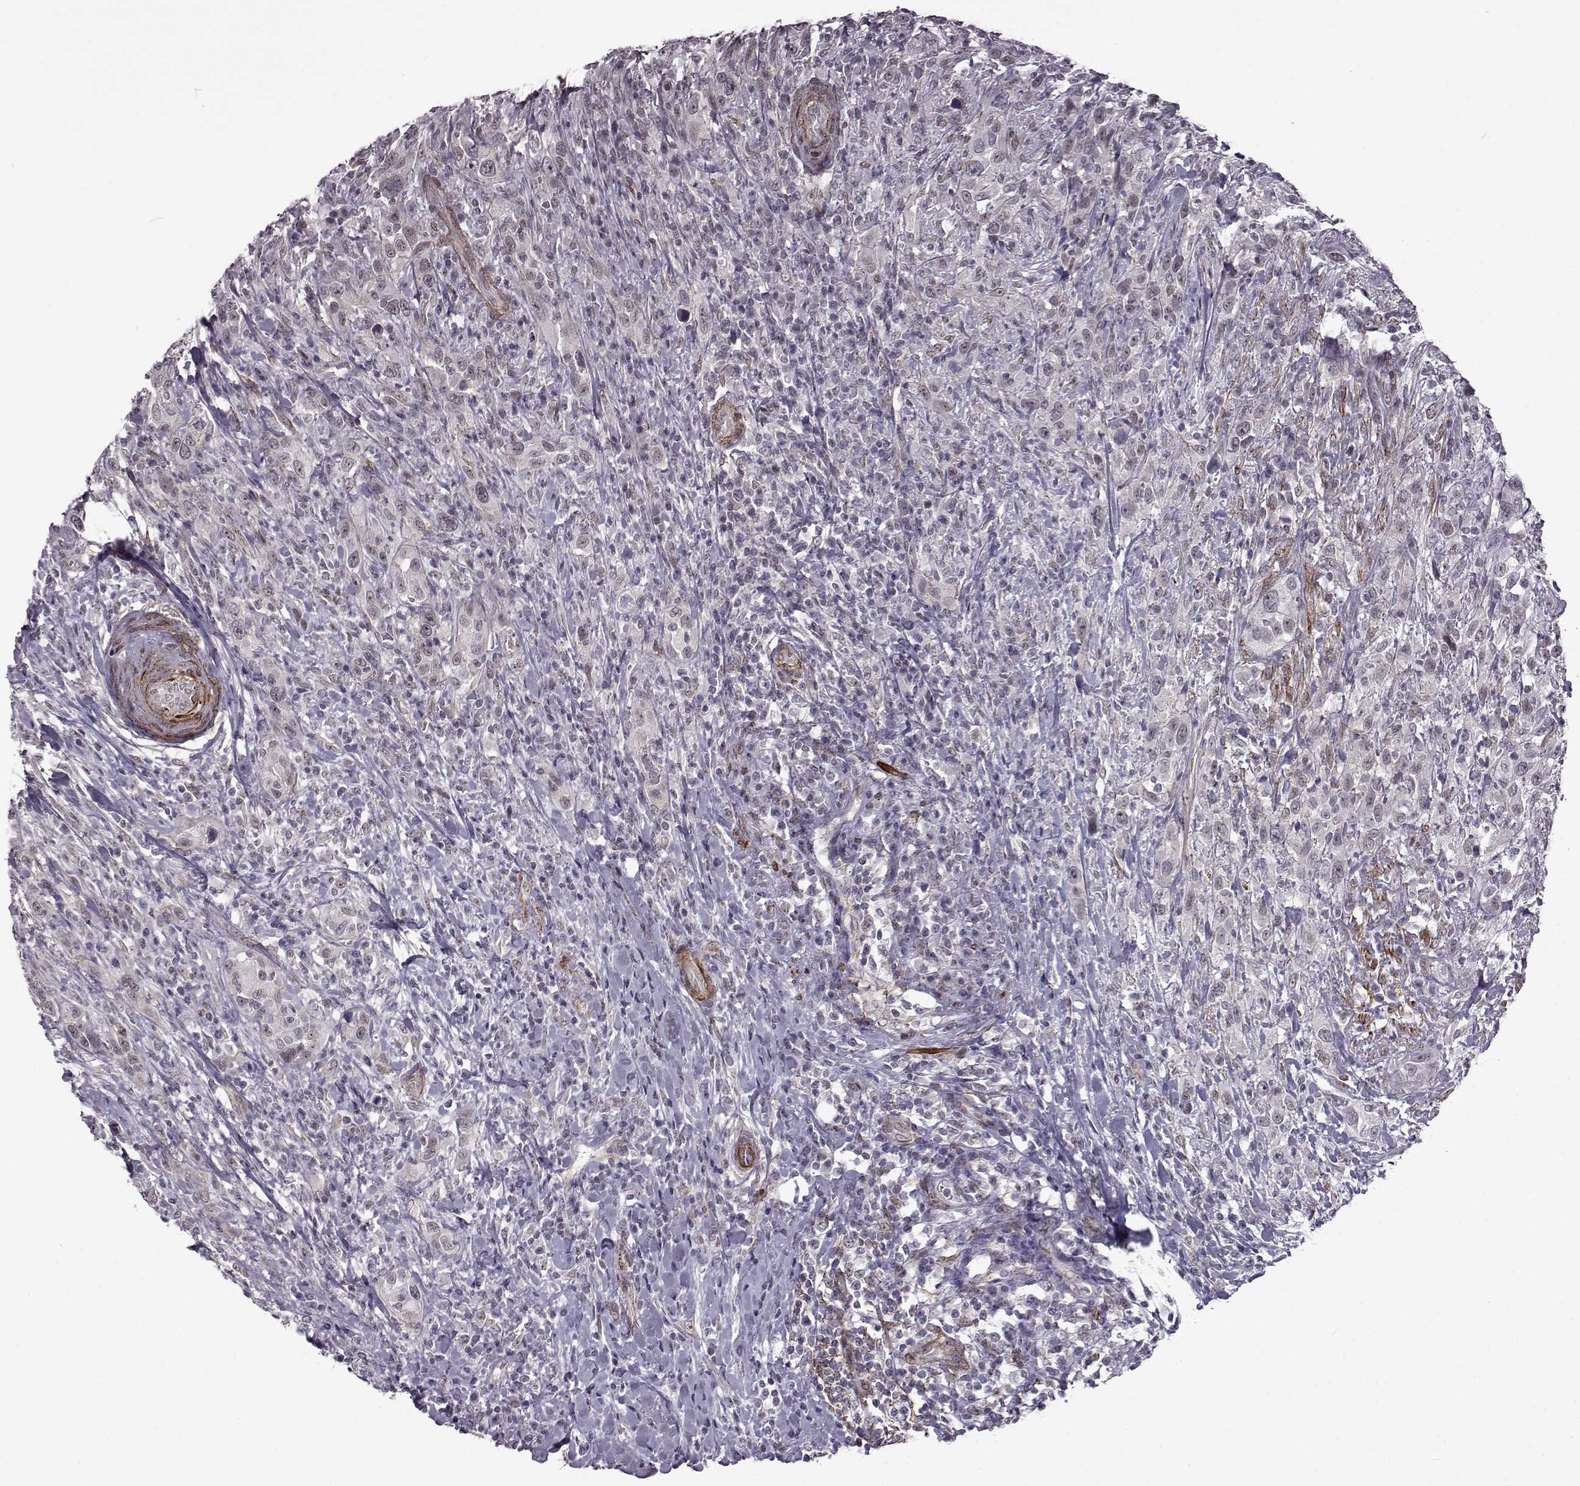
{"staining": {"intensity": "negative", "quantity": "none", "location": "none"}, "tissue": "urothelial cancer", "cell_type": "Tumor cells", "image_type": "cancer", "snomed": [{"axis": "morphology", "description": "Urothelial carcinoma, NOS"}, {"axis": "morphology", "description": "Urothelial carcinoma, High grade"}, {"axis": "topography", "description": "Urinary bladder"}], "caption": "Urothelial cancer was stained to show a protein in brown. There is no significant expression in tumor cells.", "gene": "SYNPO2", "patient": {"sex": "female", "age": 64}}